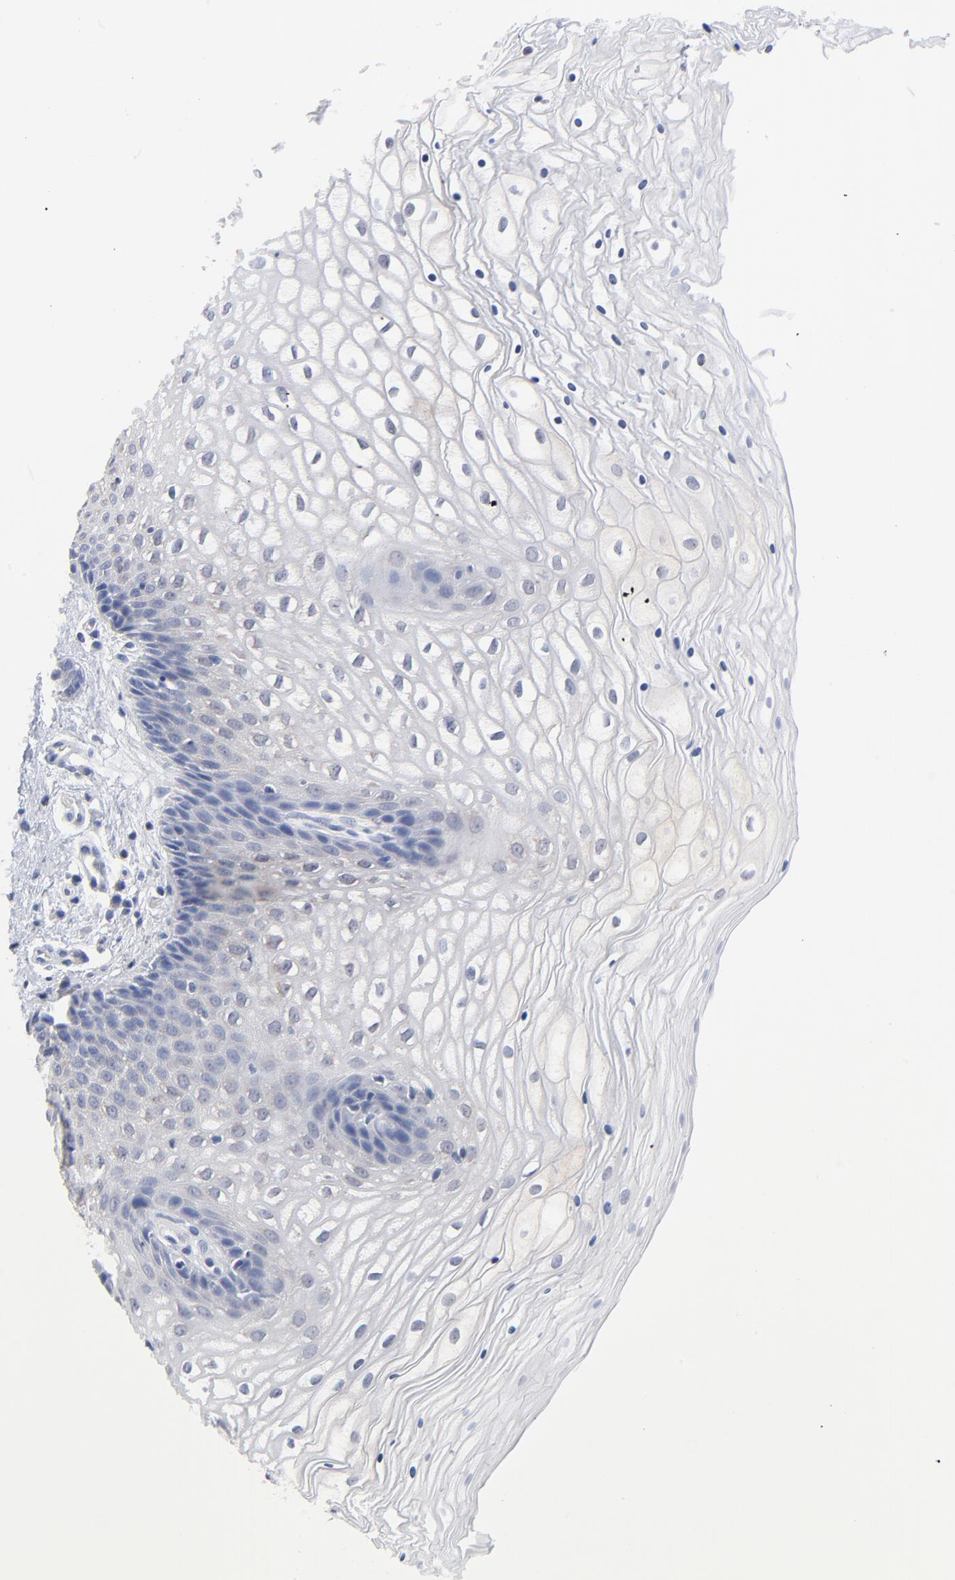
{"staining": {"intensity": "negative", "quantity": "none", "location": "none"}, "tissue": "vagina", "cell_type": "Squamous epithelial cells", "image_type": "normal", "snomed": [{"axis": "morphology", "description": "Normal tissue, NOS"}, {"axis": "topography", "description": "Vagina"}], "caption": "Immunohistochemistry photomicrograph of unremarkable vagina stained for a protein (brown), which exhibits no positivity in squamous epithelial cells. (Stains: DAB immunohistochemistry with hematoxylin counter stain, Microscopy: brightfield microscopy at high magnification).", "gene": "CAB39L", "patient": {"sex": "female", "age": 34}}